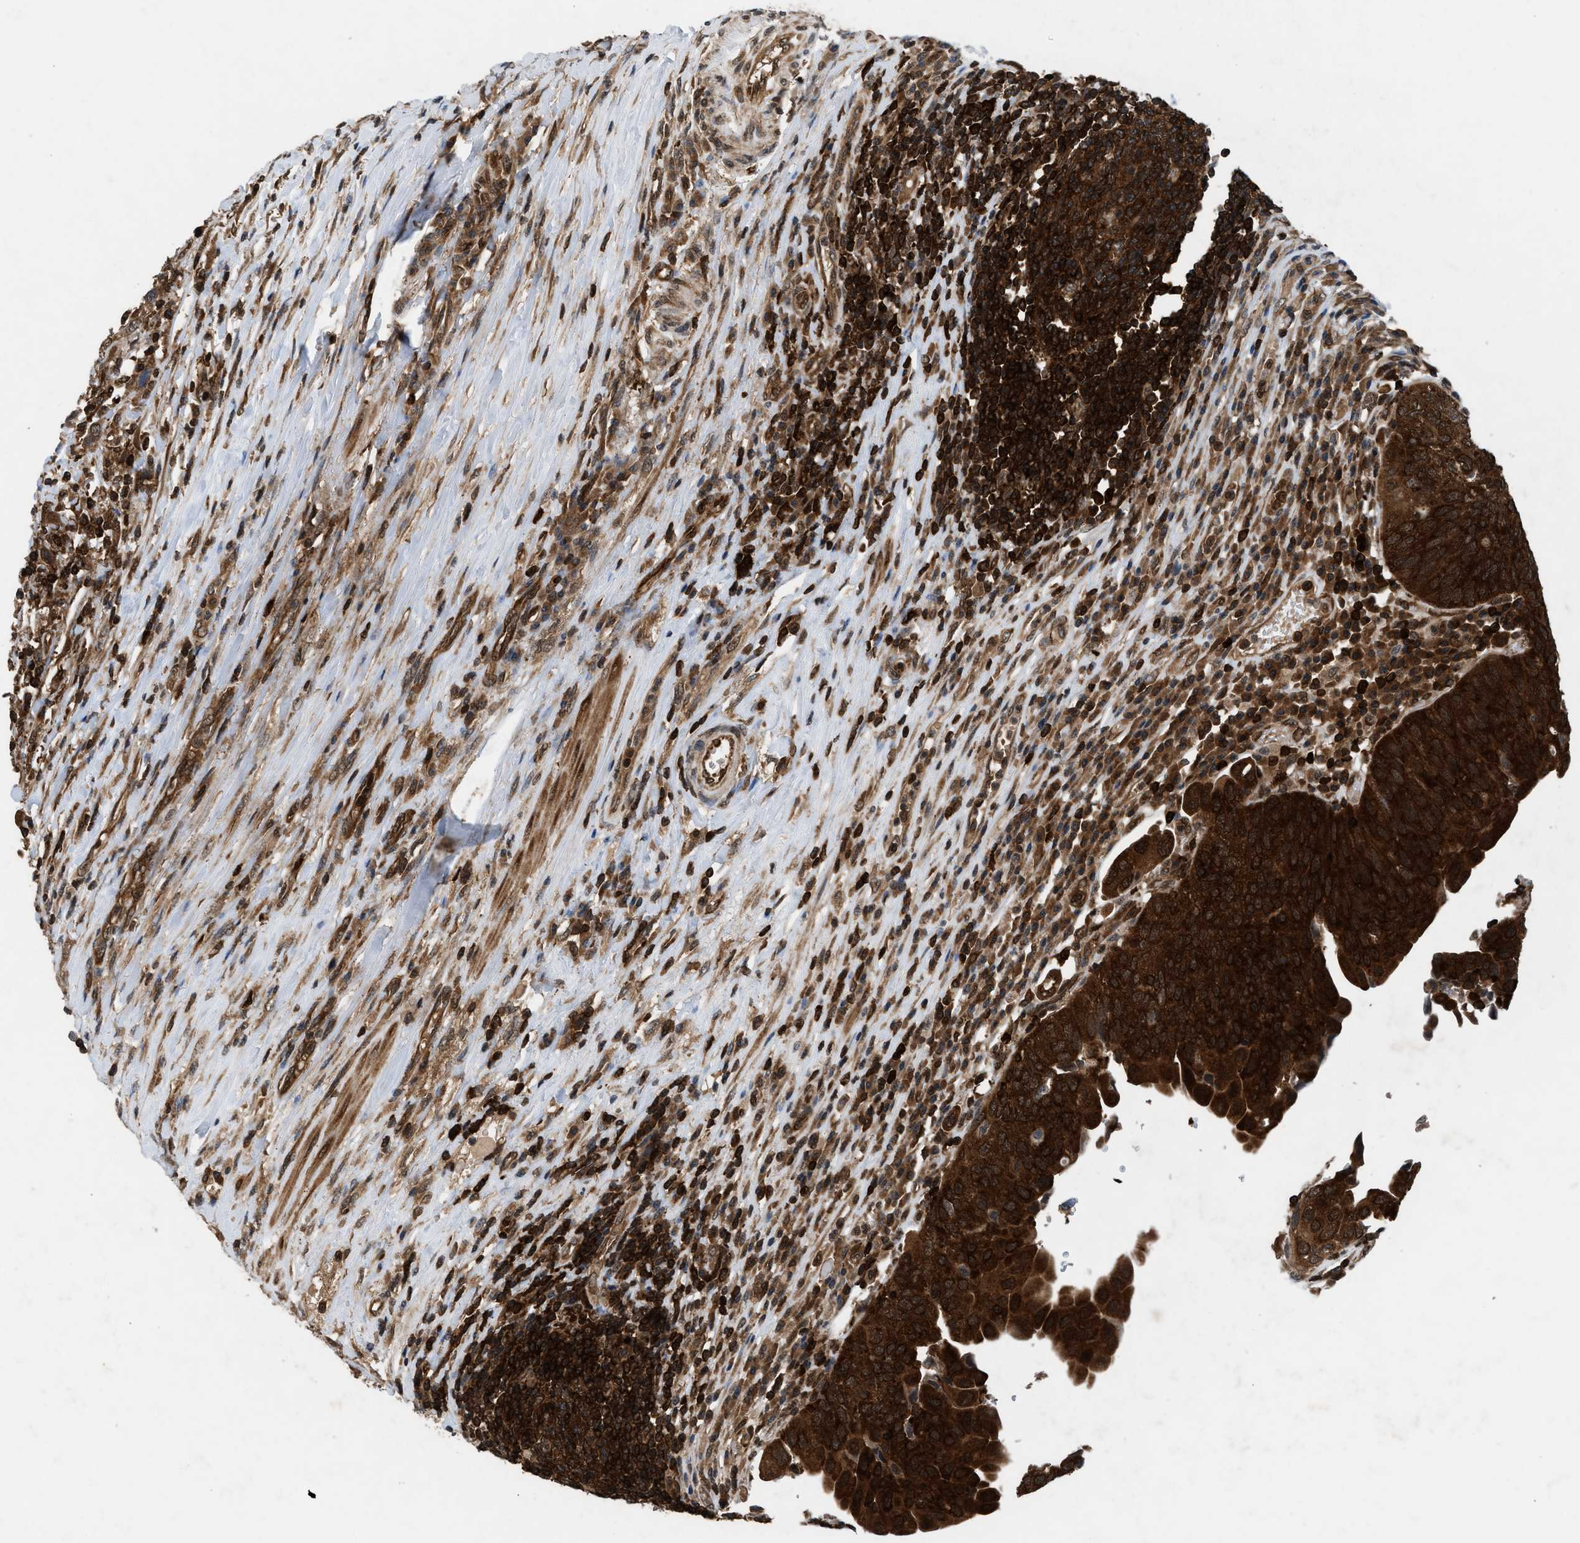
{"staining": {"intensity": "strong", "quantity": ">75%", "location": "cytoplasmic/membranous,nuclear"}, "tissue": "urothelial cancer", "cell_type": "Tumor cells", "image_type": "cancer", "snomed": [{"axis": "morphology", "description": "Urothelial carcinoma, High grade"}, {"axis": "topography", "description": "Urinary bladder"}], "caption": "Protein staining of urothelial cancer tissue reveals strong cytoplasmic/membranous and nuclear positivity in approximately >75% of tumor cells.", "gene": "OXSR1", "patient": {"sex": "female", "age": 80}}